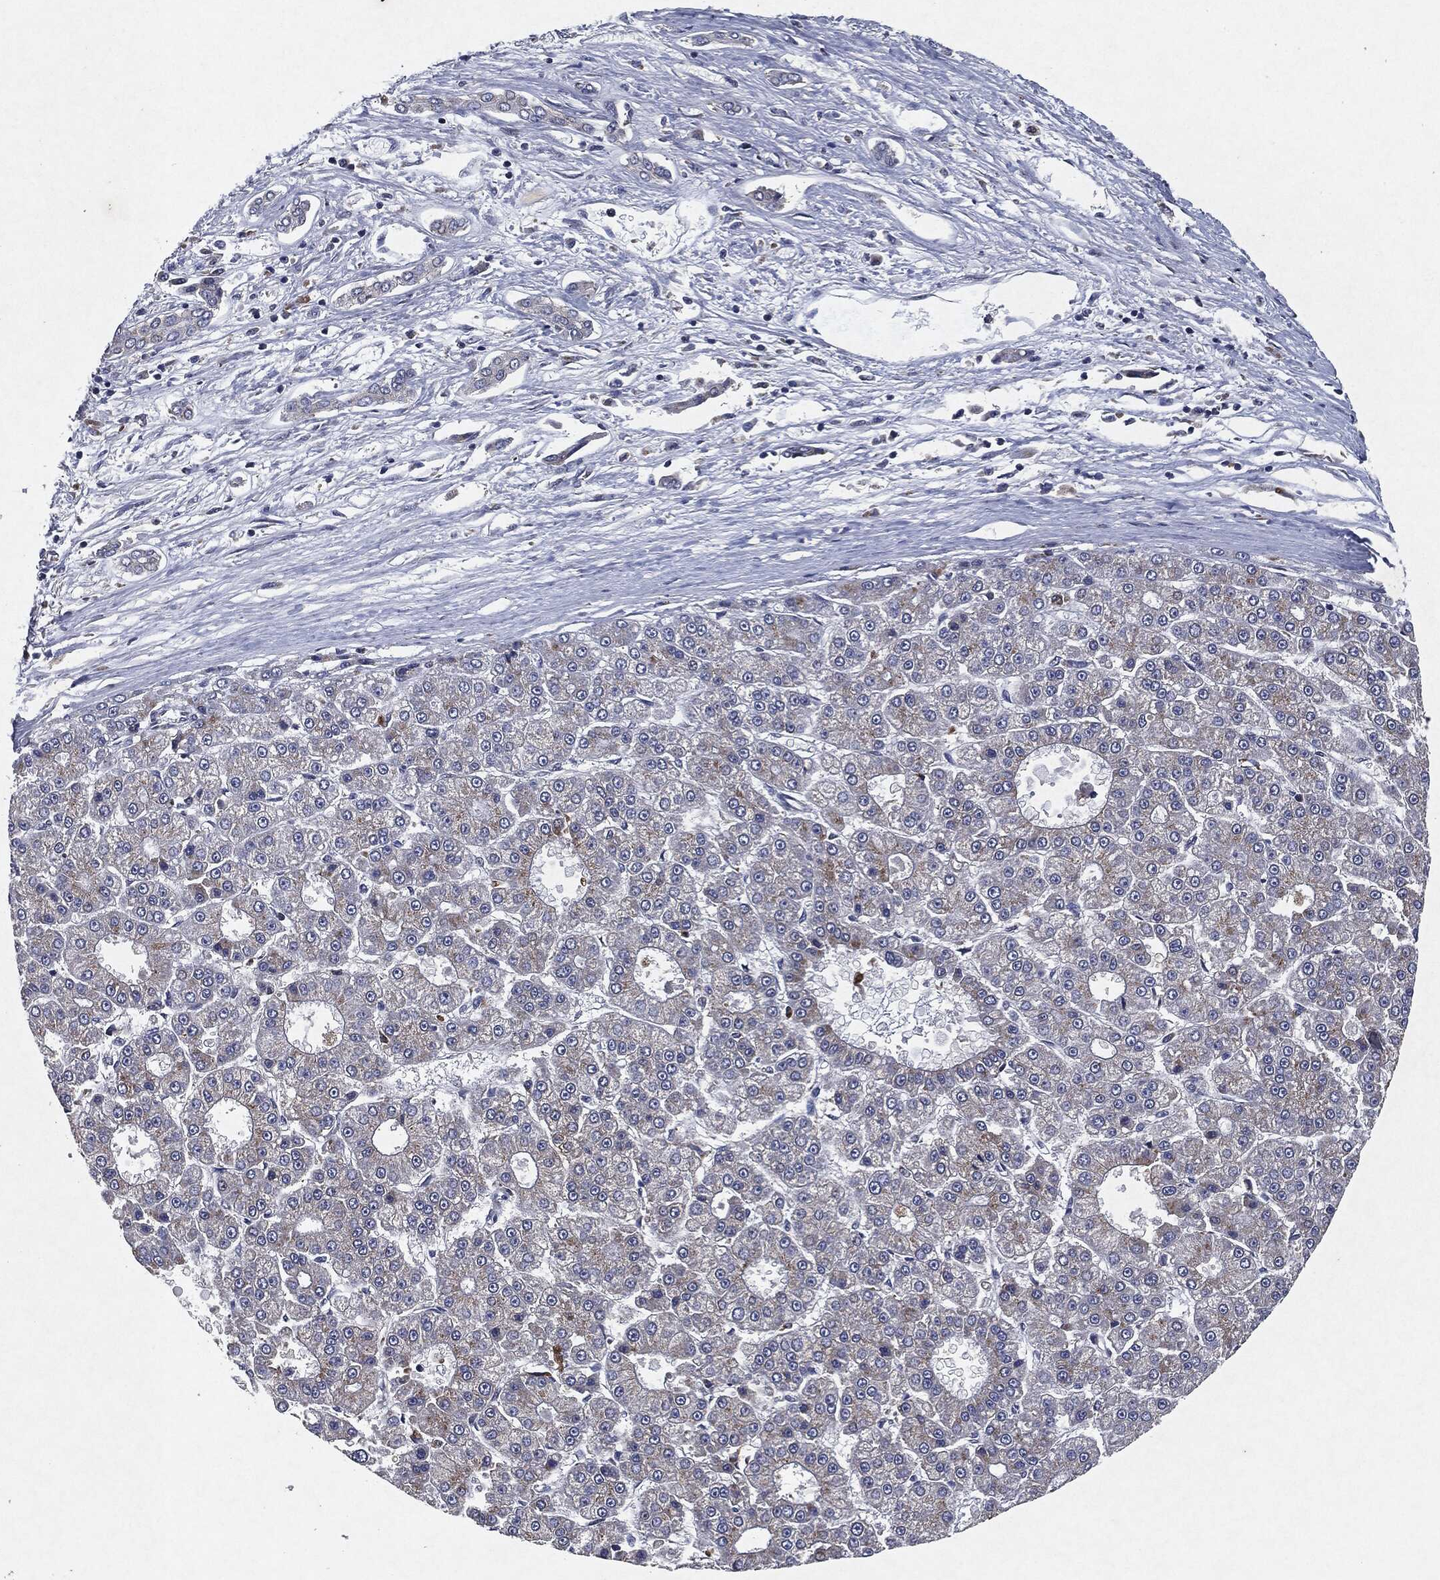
{"staining": {"intensity": "weak", "quantity": "25%-75%", "location": "cytoplasmic/membranous"}, "tissue": "liver cancer", "cell_type": "Tumor cells", "image_type": "cancer", "snomed": [{"axis": "morphology", "description": "Carcinoma, Hepatocellular, NOS"}, {"axis": "topography", "description": "Liver"}], "caption": "Immunohistochemistry (IHC) histopathology image of neoplastic tissue: liver cancer stained using immunohistochemistry demonstrates low levels of weak protein expression localized specifically in the cytoplasmic/membranous of tumor cells, appearing as a cytoplasmic/membranous brown color.", "gene": "SLC31A2", "patient": {"sex": "male", "age": 70}}